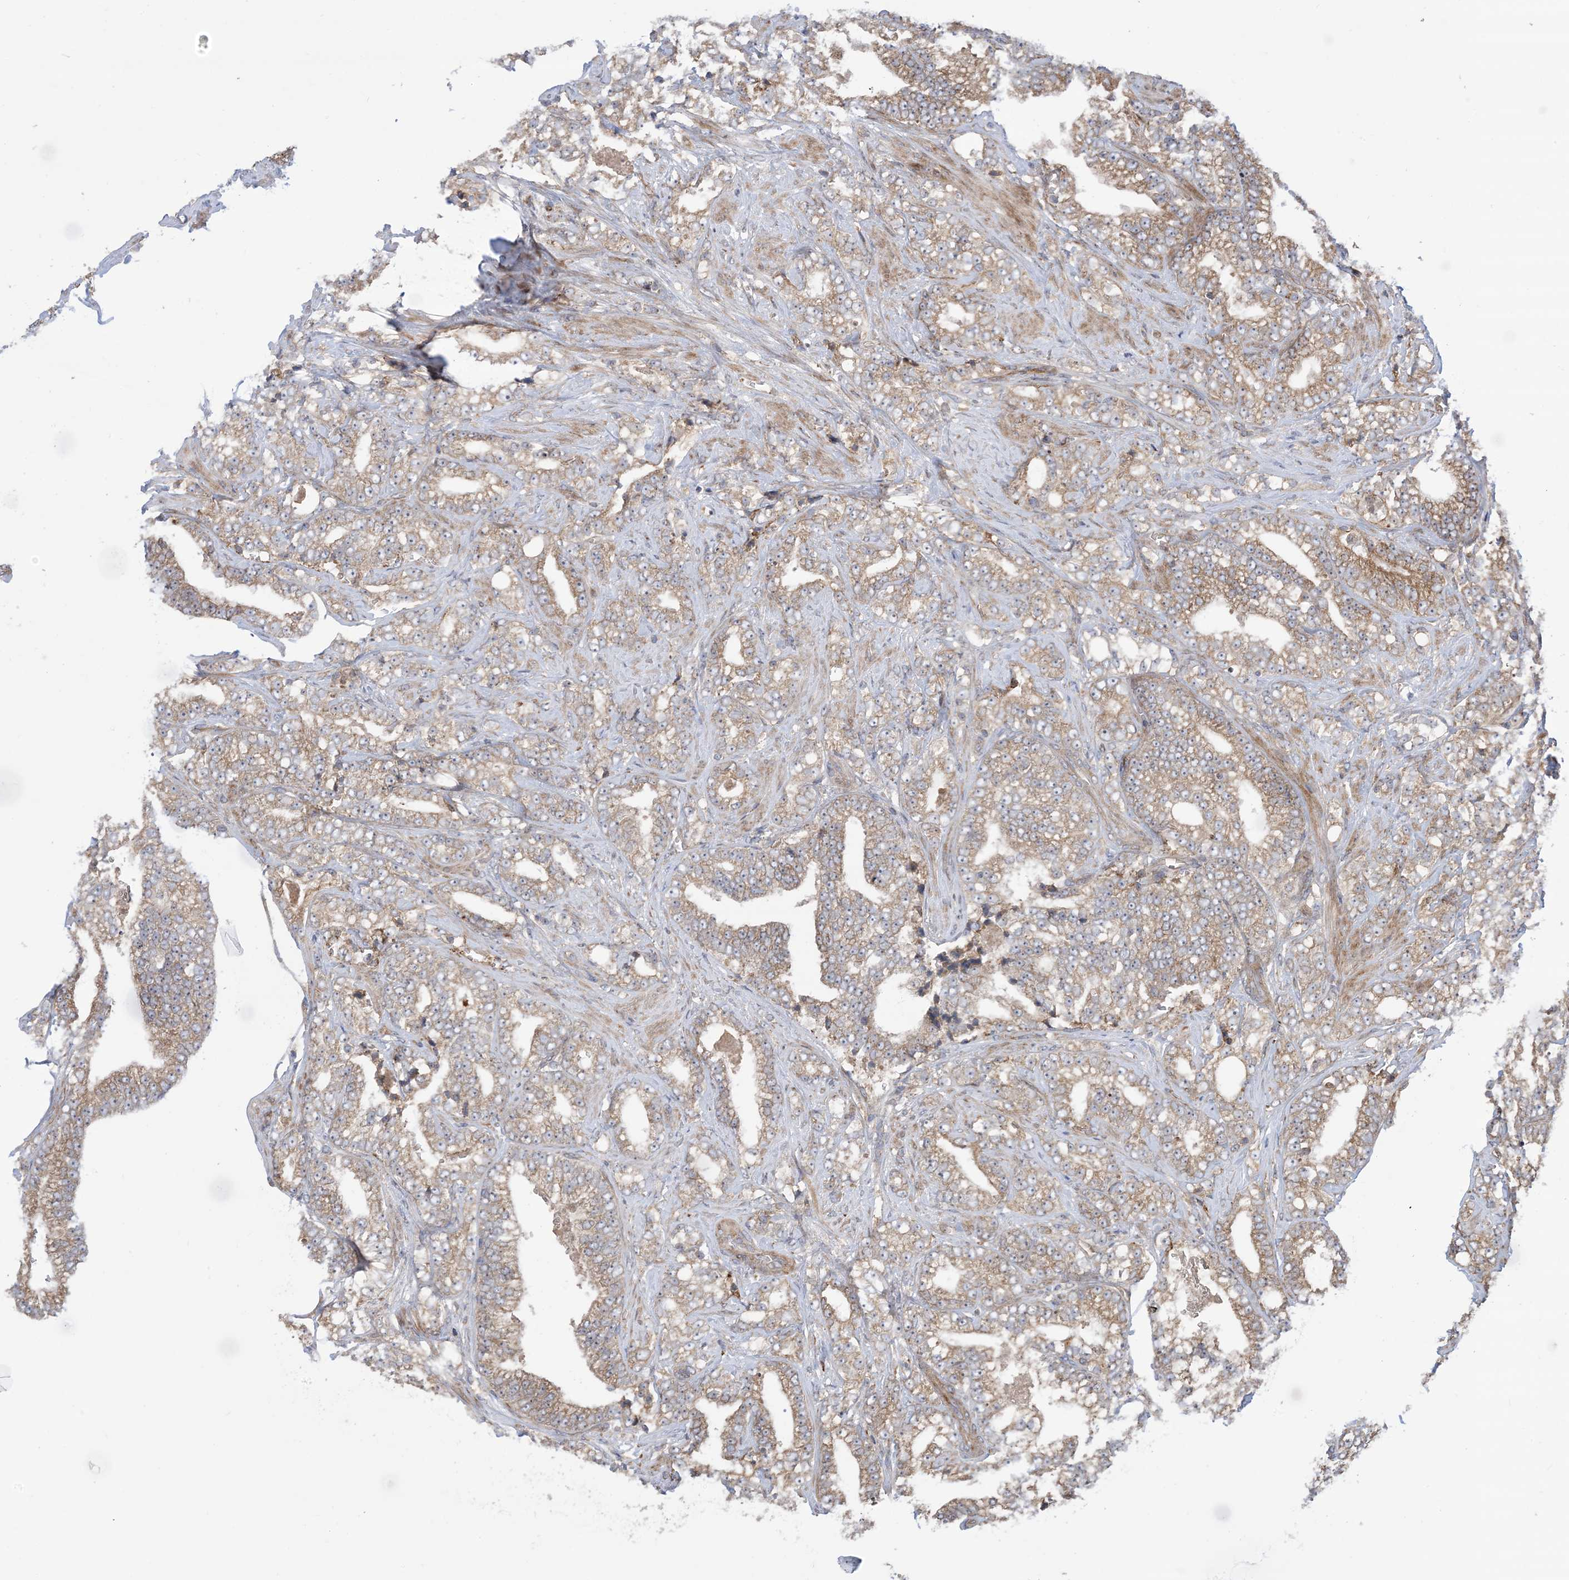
{"staining": {"intensity": "moderate", "quantity": ">75%", "location": "cytoplasmic/membranous"}, "tissue": "prostate cancer", "cell_type": "Tumor cells", "image_type": "cancer", "snomed": [{"axis": "morphology", "description": "Adenocarcinoma, High grade"}, {"axis": "topography", "description": "Prostate and seminal vesicle, NOS"}], "caption": "This image reveals high-grade adenocarcinoma (prostate) stained with immunohistochemistry (IHC) to label a protein in brown. The cytoplasmic/membranous of tumor cells show moderate positivity for the protein. Nuclei are counter-stained blue.", "gene": "CLEC16A", "patient": {"sex": "male", "age": 67}}